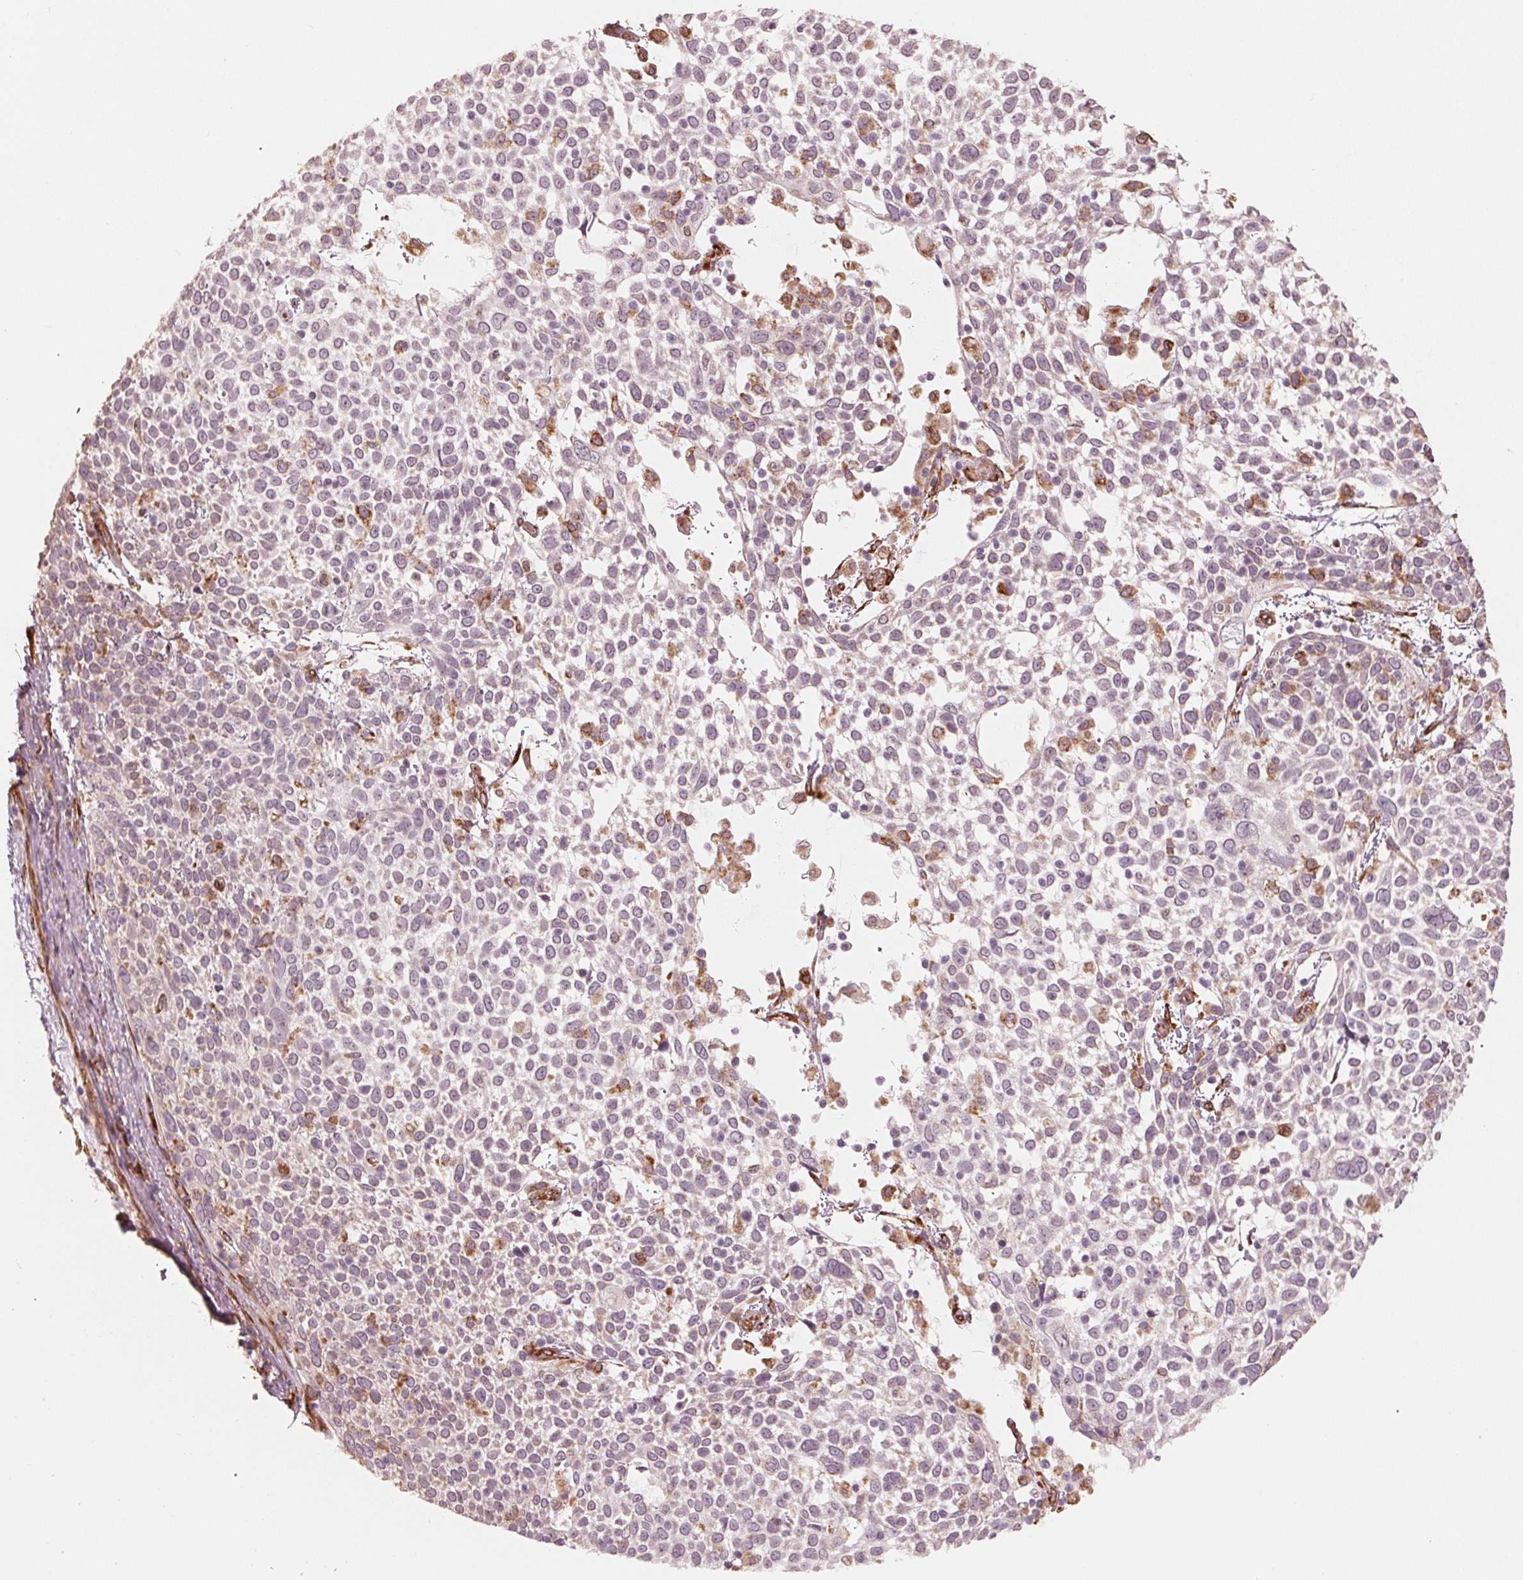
{"staining": {"intensity": "negative", "quantity": "none", "location": "none"}, "tissue": "cervical cancer", "cell_type": "Tumor cells", "image_type": "cancer", "snomed": [{"axis": "morphology", "description": "Squamous cell carcinoma, NOS"}, {"axis": "topography", "description": "Cervix"}], "caption": "IHC of human cervical cancer (squamous cell carcinoma) shows no expression in tumor cells.", "gene": "IKBIP", "patient": {"sex": "female", "age": 61}}